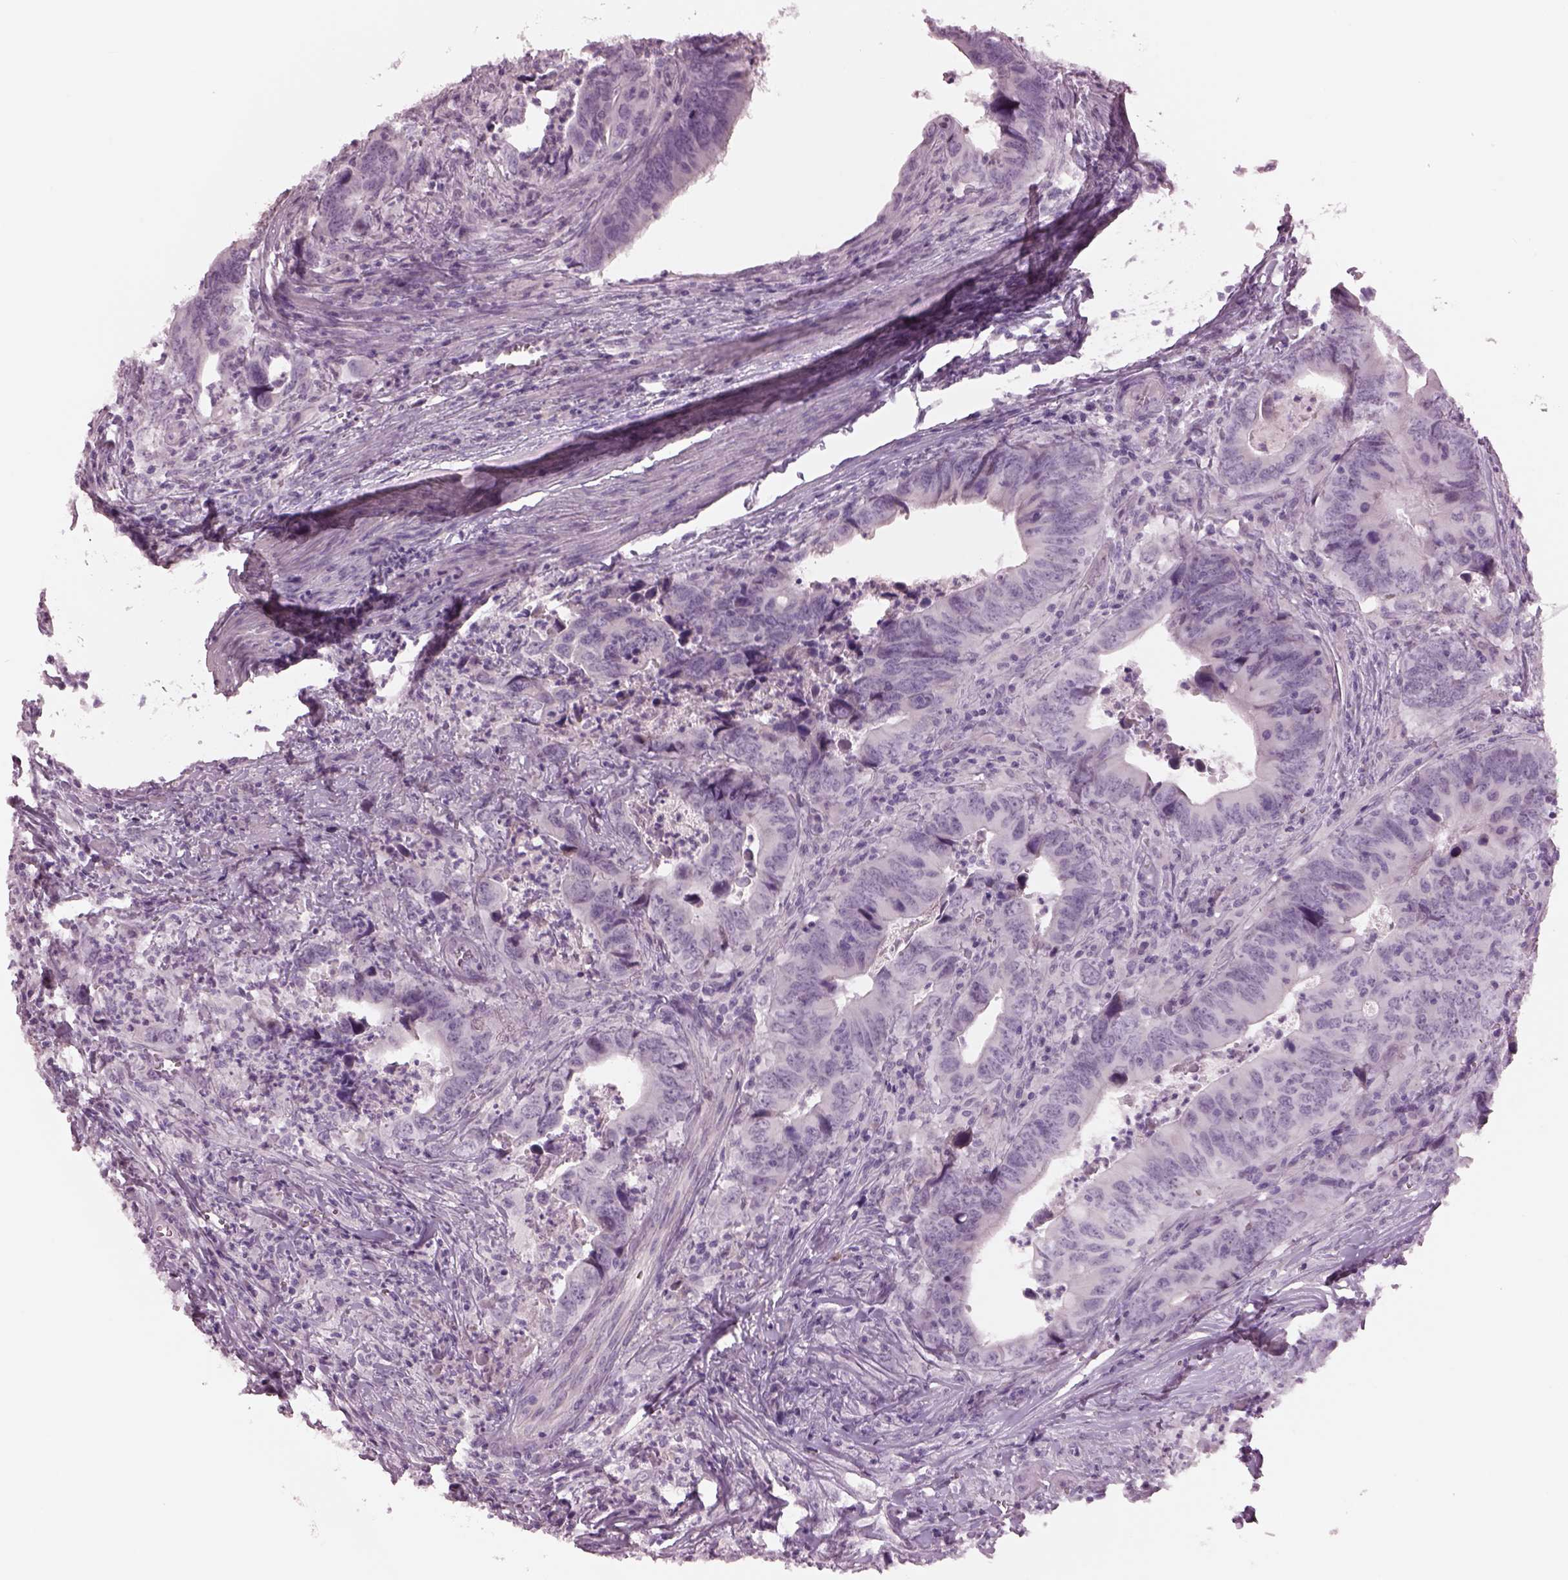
{"staining": {"intensity": "negative", "quantity": "none", "location": "none"}, "tissue": "colorectal cancer", "cell_type": "Tumor cells", "image_type": "cancer", "snomed": [{"axis": "morphology", "description": "Adenocarcinoma, NOS"}, {"axis": "topography", "description": "Colon"}], "caption": "The micrograph reveals no staining of tumor cells in colorectal cancer (adenocarcinoma). (Stains: DAB immunohistochemistry with hematoxylin counter stain, Microscopy: brightfield microscopy at high magnification).", "gene": "CYLC1", "patient": {"sex": "female", "age": 82}}